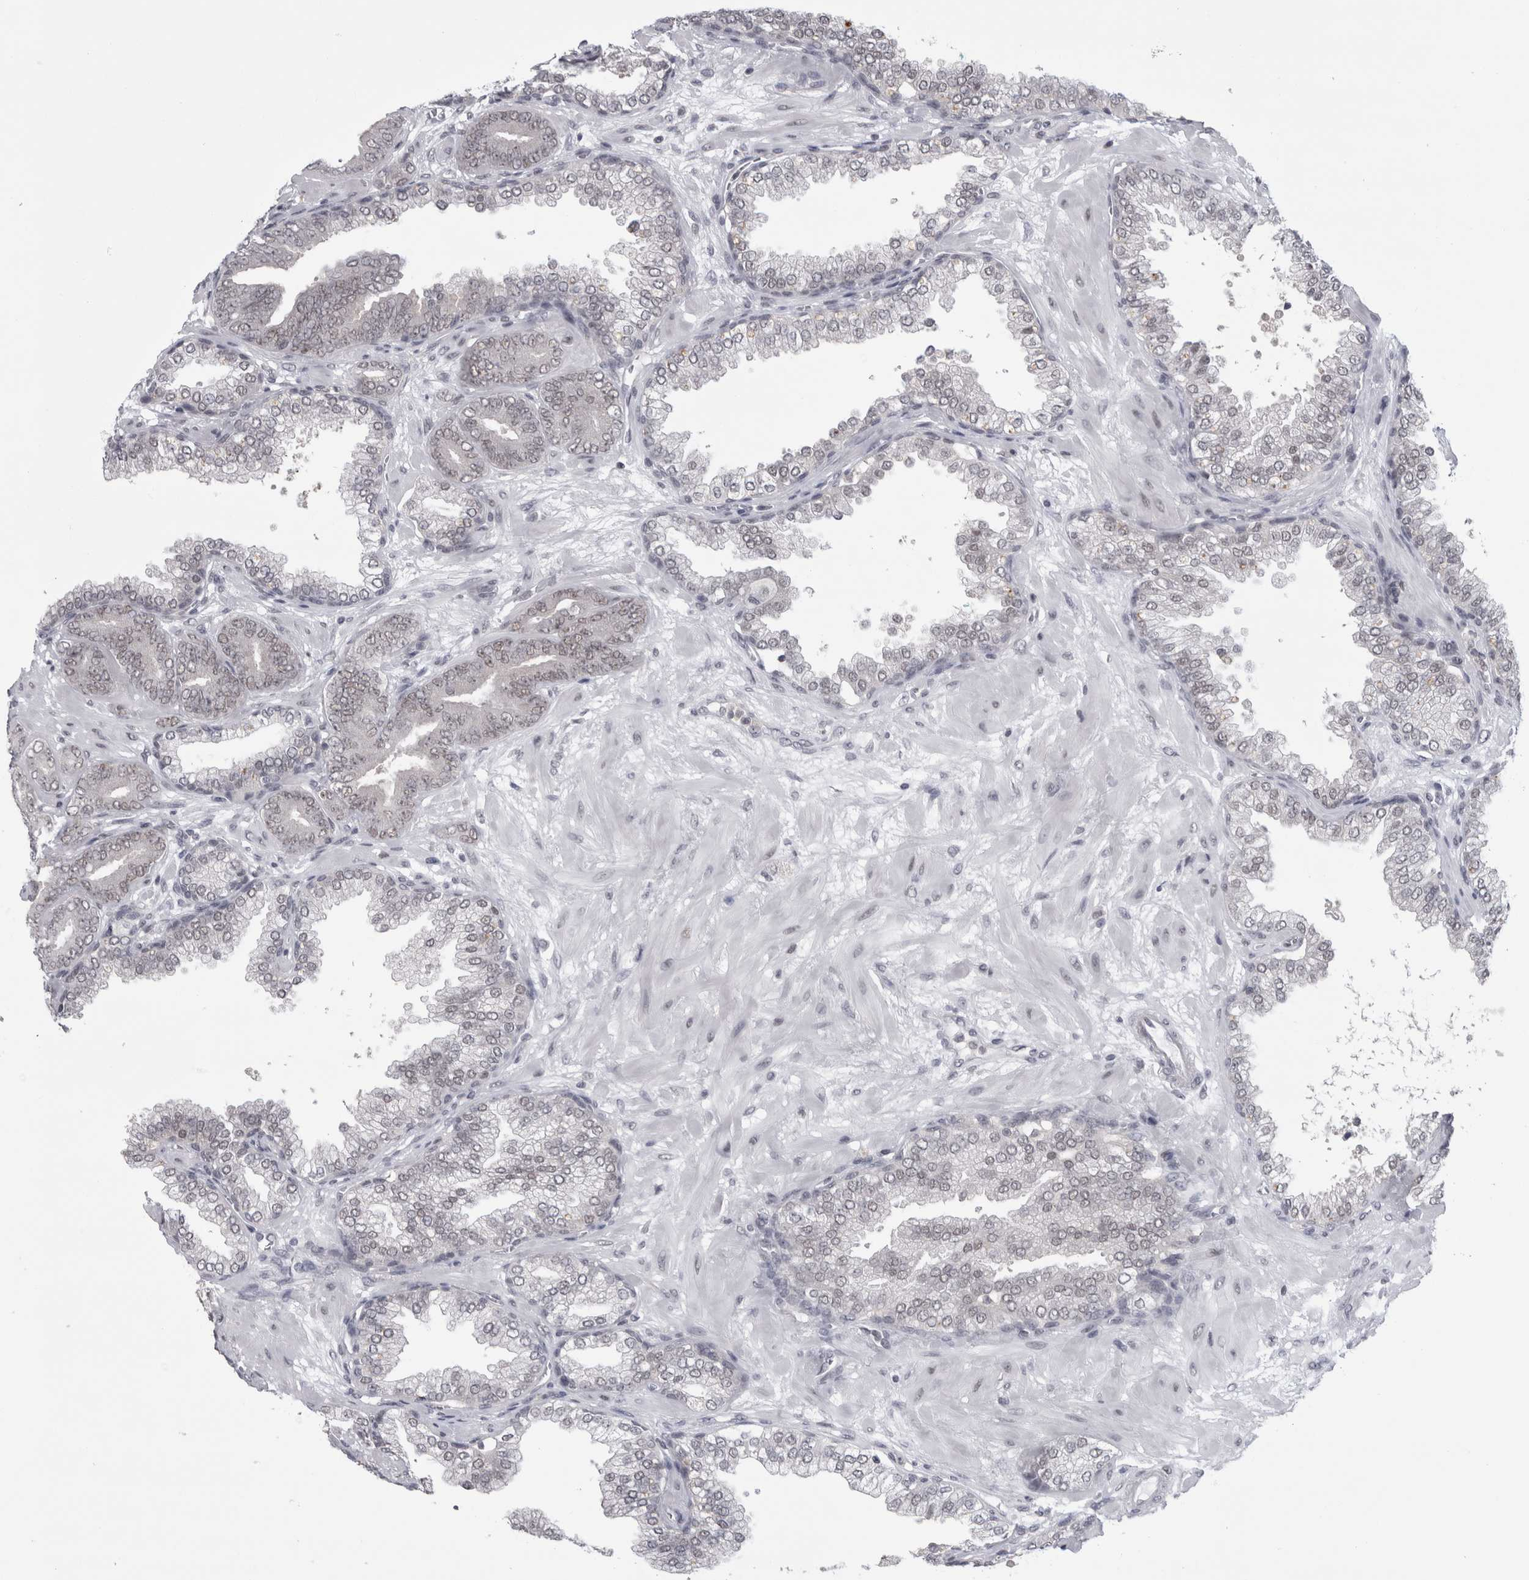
{"staining": {"intensity": "weak", "quantity": ">75%", "location": "nuclear"}, "tissue": "prostate cancer", "cell_type": "Tumor cells", "image_type": "cancer", "snomed": [{"axis": "morphology", "description": "Adenocarcinoma, Low grade"}, {"axis": "topography", "description": "Prostate"}], "caption": "Immunohistochemical staining of human adenocarcinoma (low-grade) (prostate) demonstrates weak nuclear protein expression in about >75% of tumor cells.", "gene": "PSMB2", "patient": {"sex": "male", "age": 62}}